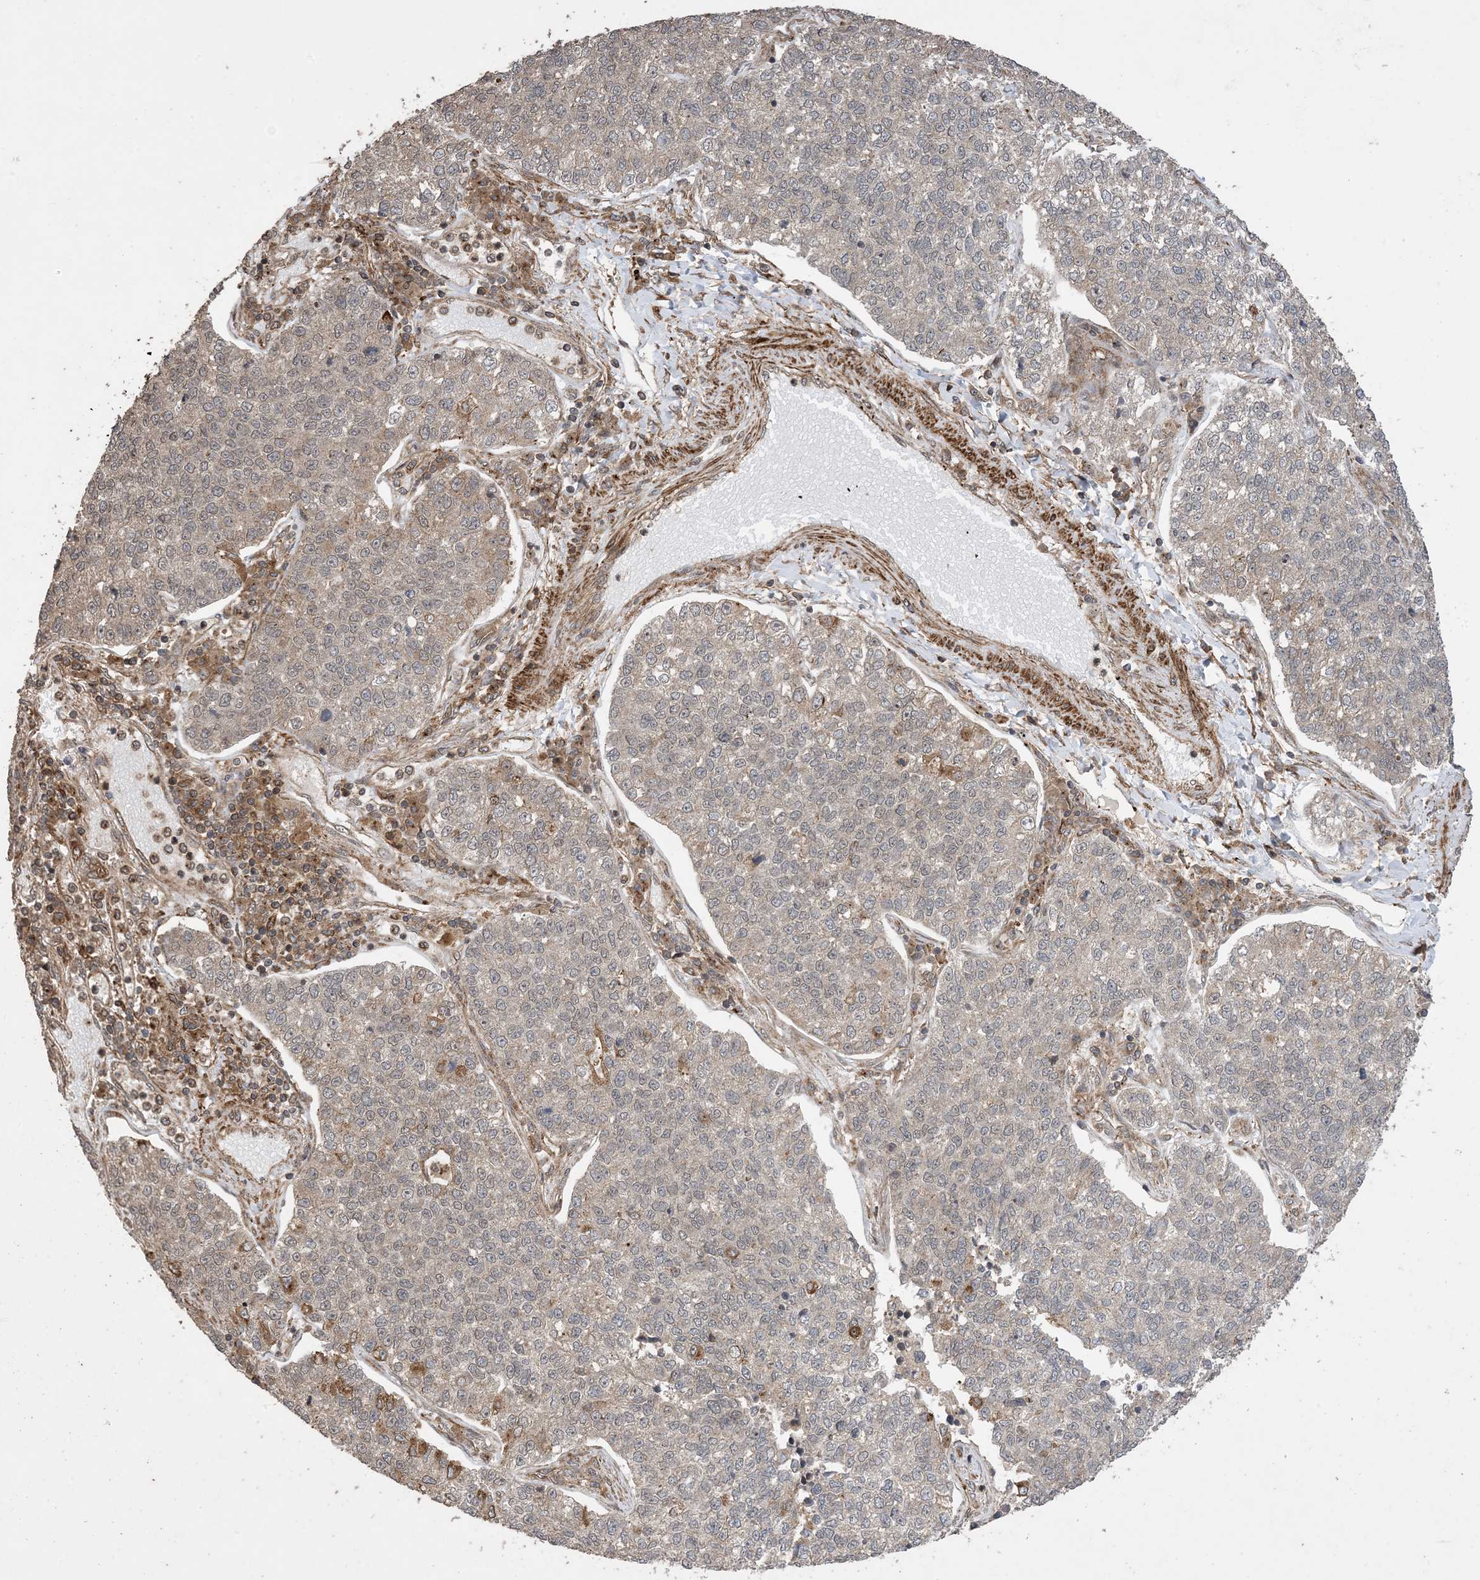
{"staining": {"intensity": "weak", "quantity": "<25%", "location": "cytoplasmic/membranous"}, "tissue": "lung cancer", "cell_type": "Tumor cells", "image_type": "cancer", "snomed": [{"axis": "morphology", "description": "Adenocarcinoma, NOS"}, {"axis": "topography", "description": "Lung"}], "caption": "Lung cancer stained for a protein using immunohistochemistry (IHC) shows no positivity tumor cells.", "gene": "ZNF511", "patient": {"sex": "male", "age": 49}}